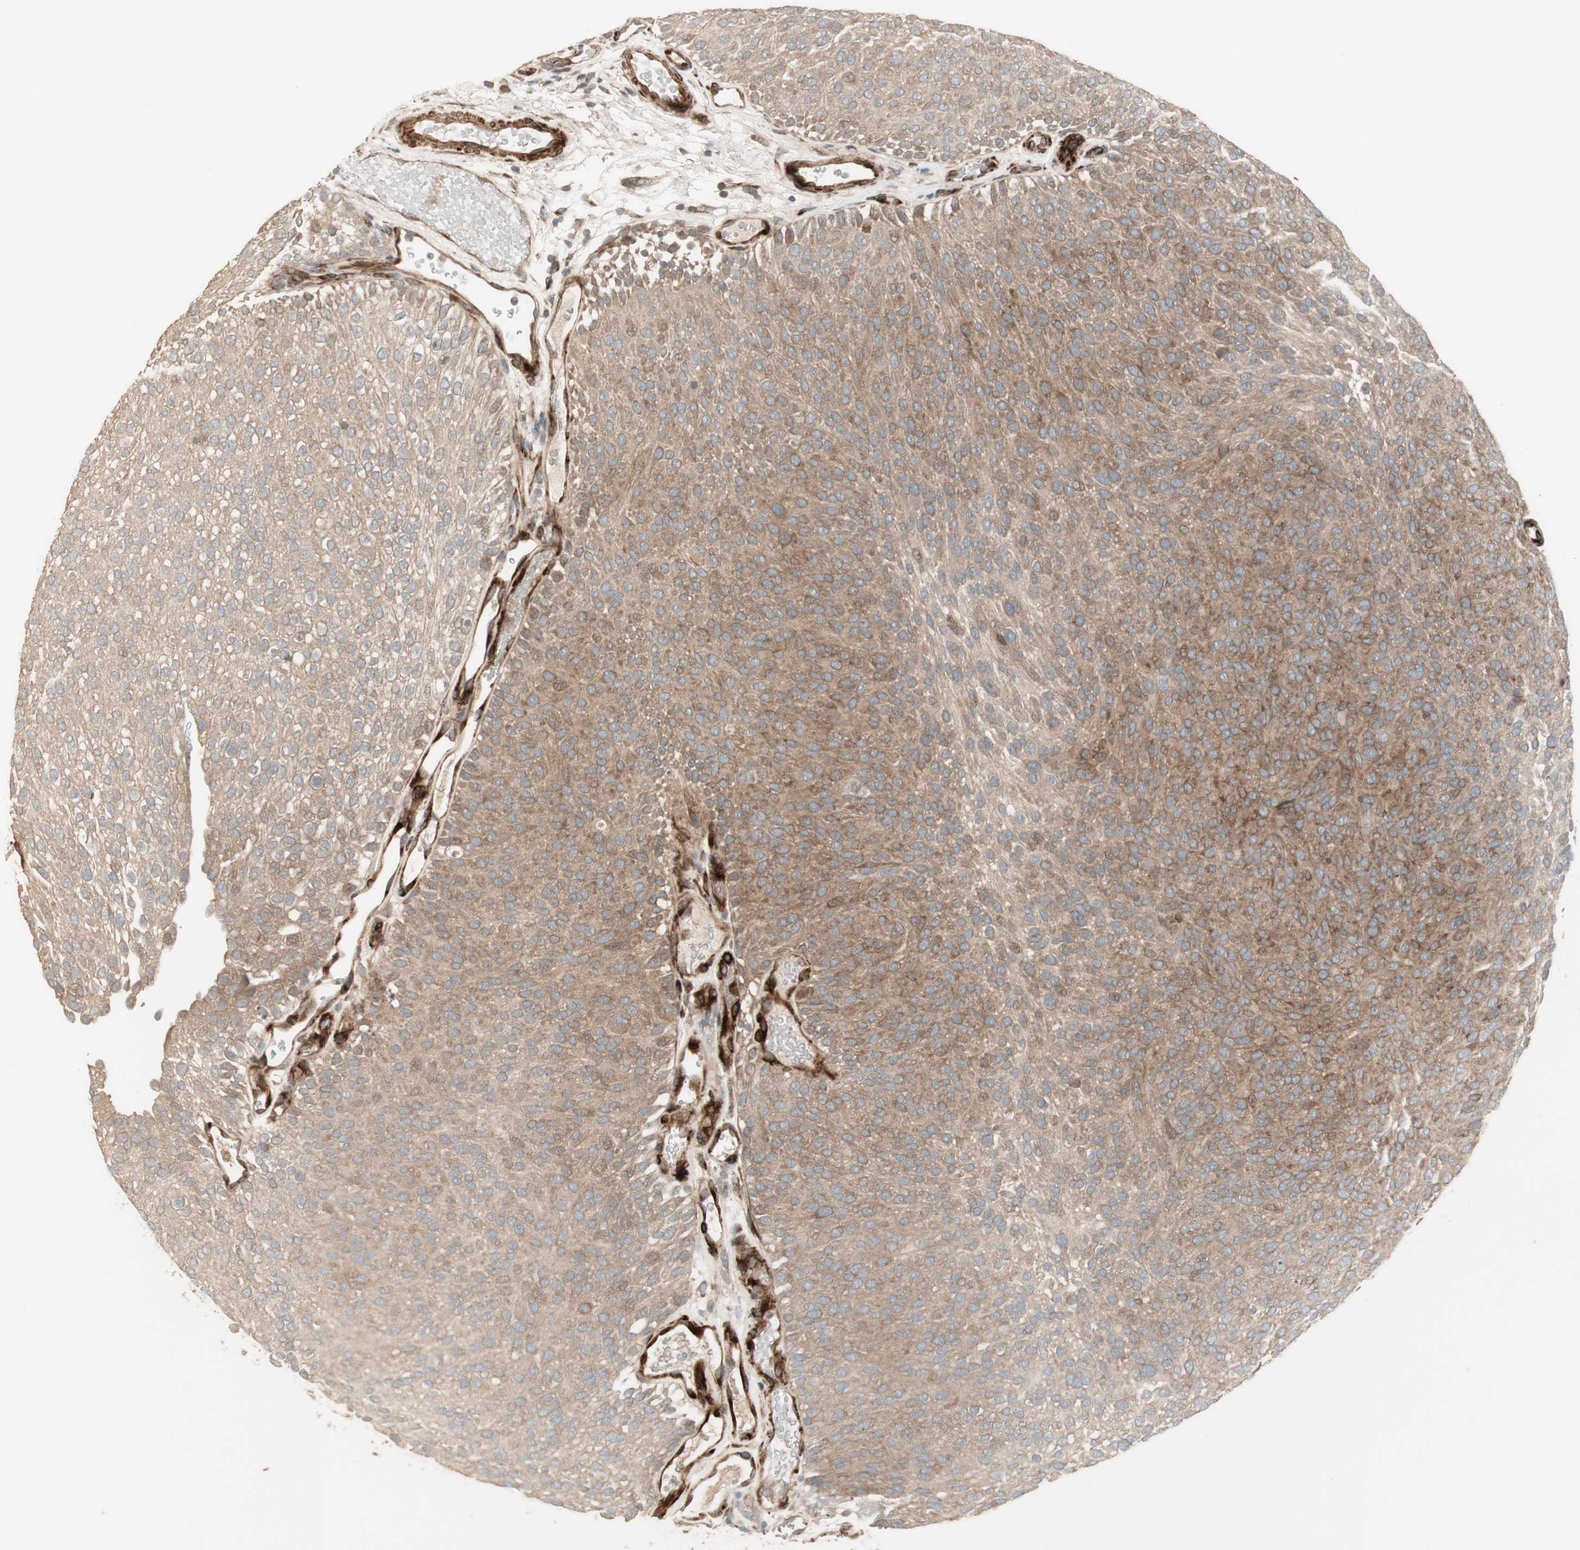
{"staining": {"intensity": "moderate", "quantity": ">75%", "location": "cytoplasmic/membranous"}, "tissue": "urothelial cancer", "cell_type": "Tumor cells", "image_type": "cancer", "snomed": [{"axis": "morphology", "description": "Urothelial carcinoma, Low grade"}, {"axis": "topography", "description": "Urinary bladder"}], "caption": "Immunohistochemistry (DAB (3,3'-diaminobenzidine)) staining of urothelial carcinoma (low-grade) demonstrates moderate cytoplasmic/membranous protein positivity in about >75% of tumor cells.", "gene": "PPP2R5E", "patient": {"sex": "male", "age": 78}}